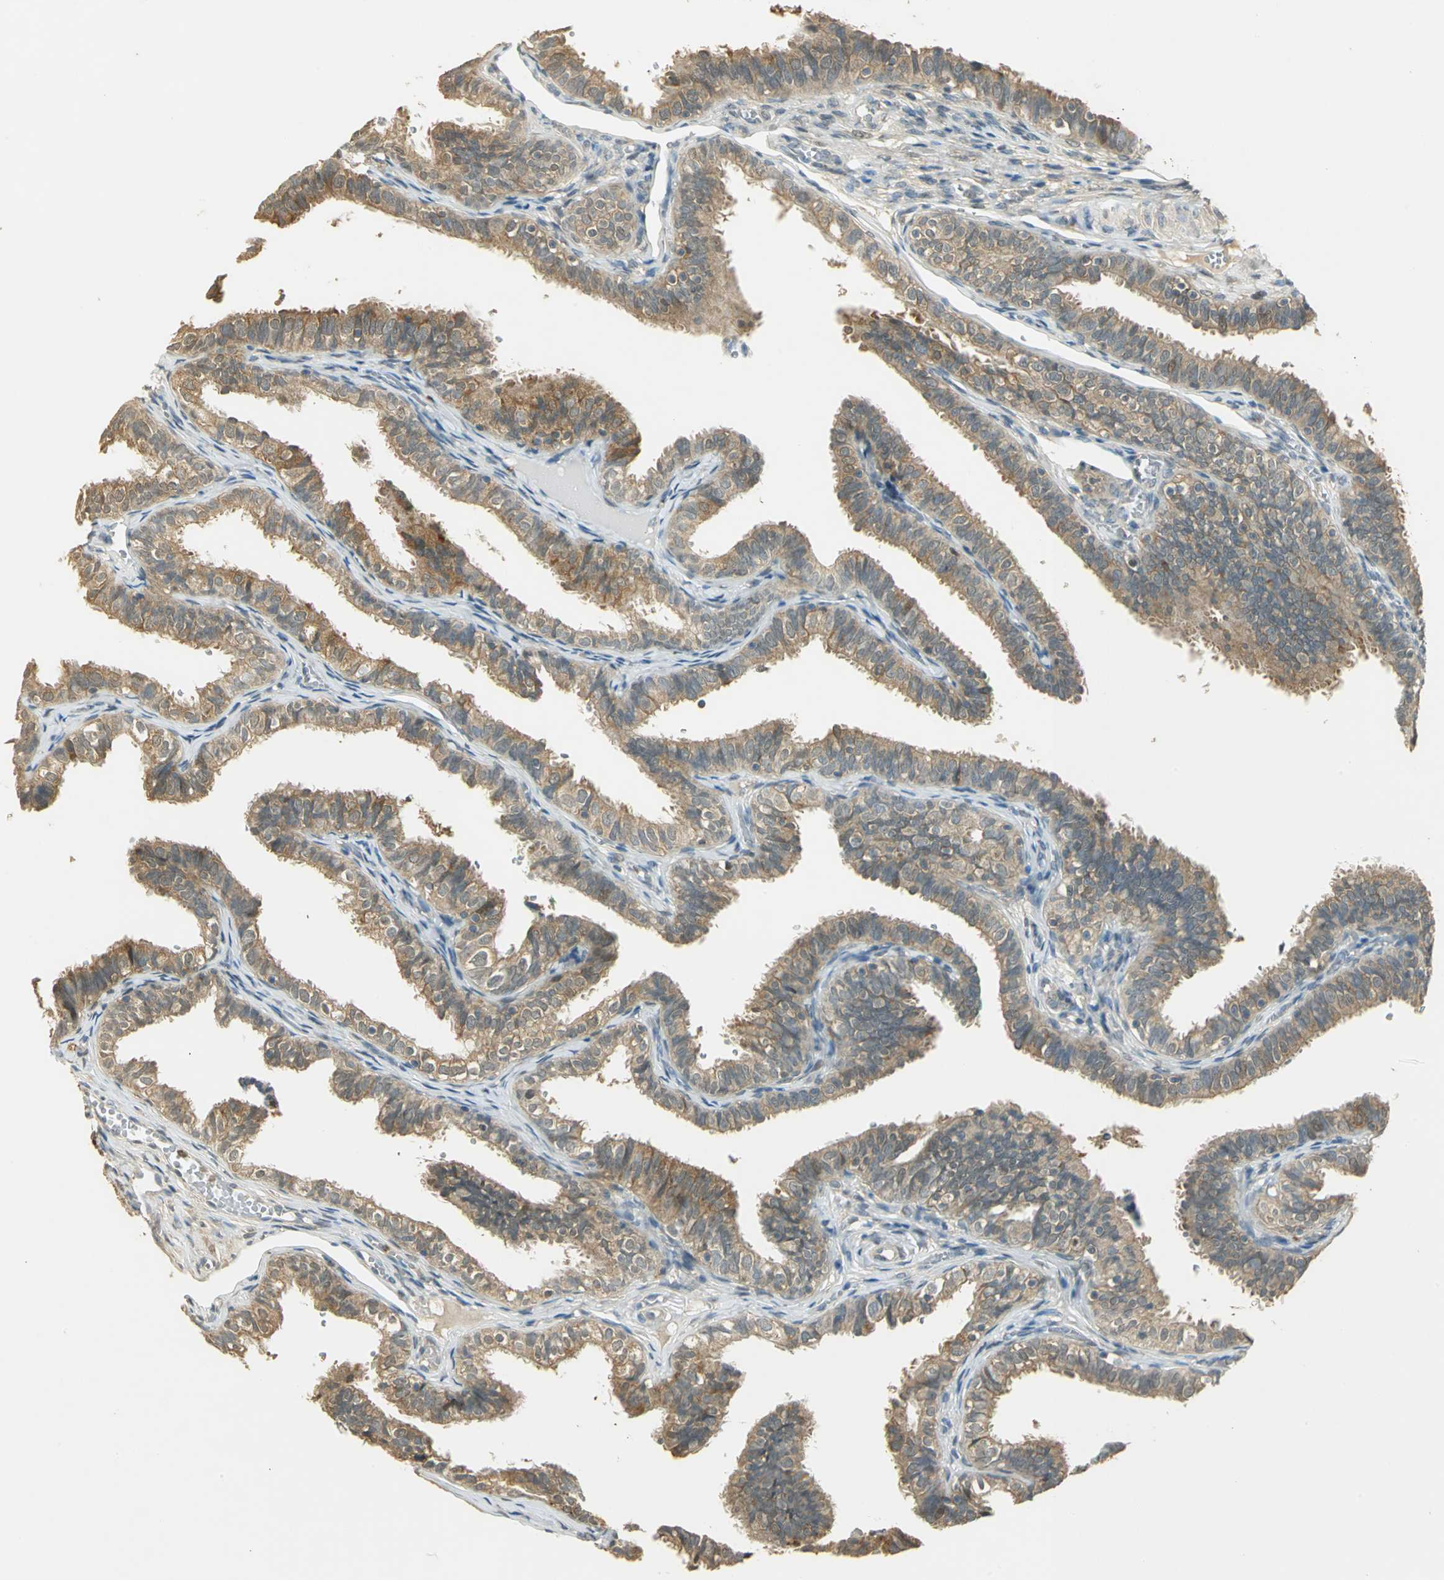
{"staining": {"intensity": "moderate", "quantity": ">75%", "location": "cytoplasmic/membranous"}, "tissue": "fallopian tube", "cell_type": "Glandular cells", "image_type": "normal", "snomed": [{"axis": "morphology", "description": "Normal tissue, NOS"}, {"axis": "topography", "description": "Fallopian tube"}], "caption": "Unremarkable fallopian tube reveals moderate cytoplasmic/membranous staining in approximately >75% of glandular cells (DAB (3,3'-diaminobenzidine) = brown stain, brightfield microscopy at high magnification)..", "gene": "BIRC2", "patient": {"sex": "female", "age": 46}}